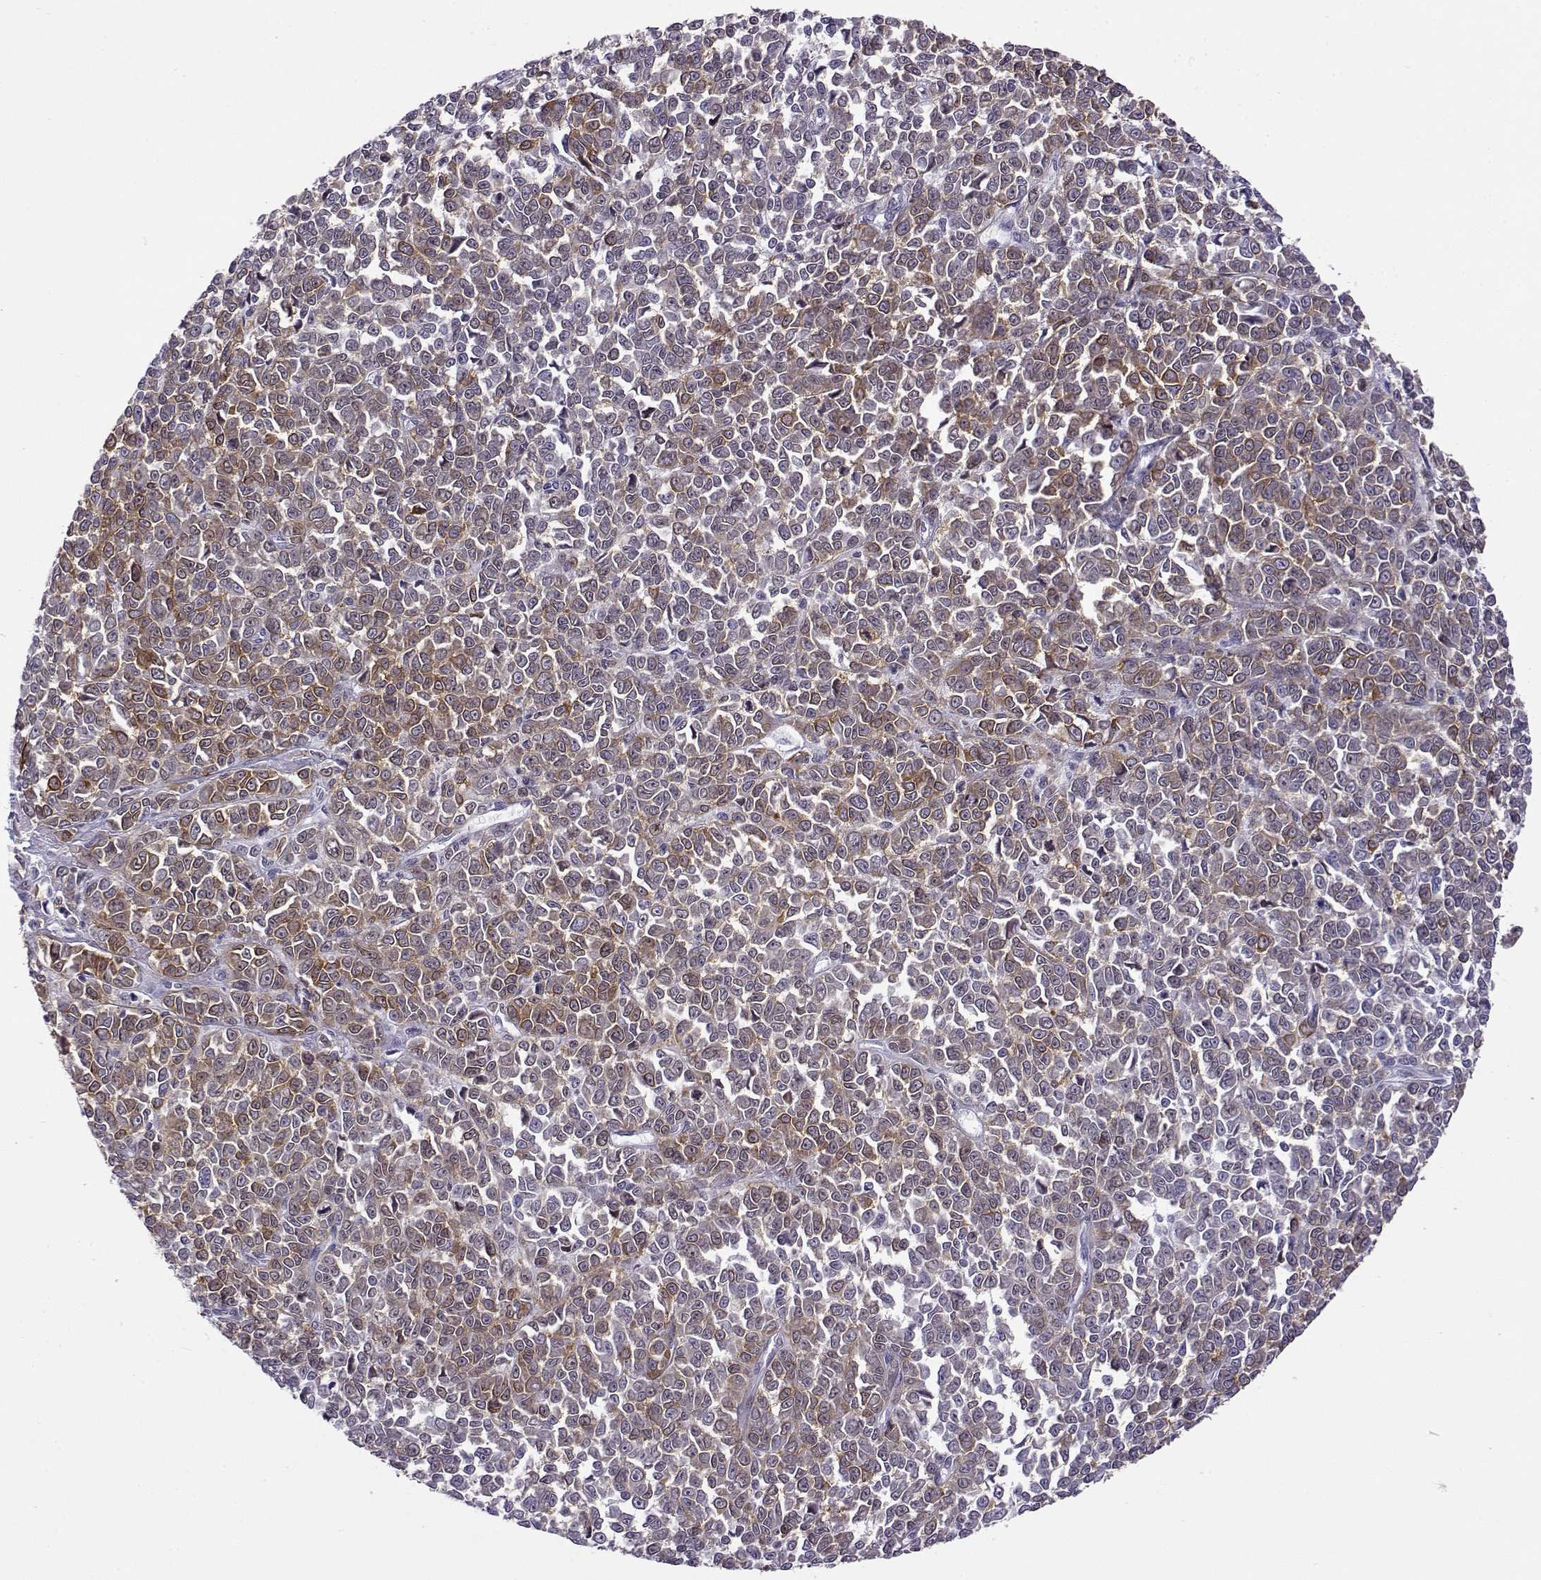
{"staining": {"intensity": "moderate", "quantity": "25%-75%", "location": "cytoplasmic/membranous"}, "tissue": "melanoma", "cell_type": "Tumor cells", "image_type": "cancer", "snomed": [{"axis": "morphology", "description": "Malignant melanoma, NOS"}, {"axis": "topography", "description": "Skin"}], "caption": "Immunohistochemistry (IHC) photomicrograph of human malignant melanoma stained for a protein (brown), which demonstrates medium levels of moderate cytoplasmic/membranous staining in about 25%-75% of tumor cells.", "gene": "BACH1", "patient": {"sex": "female", "age": 95}}